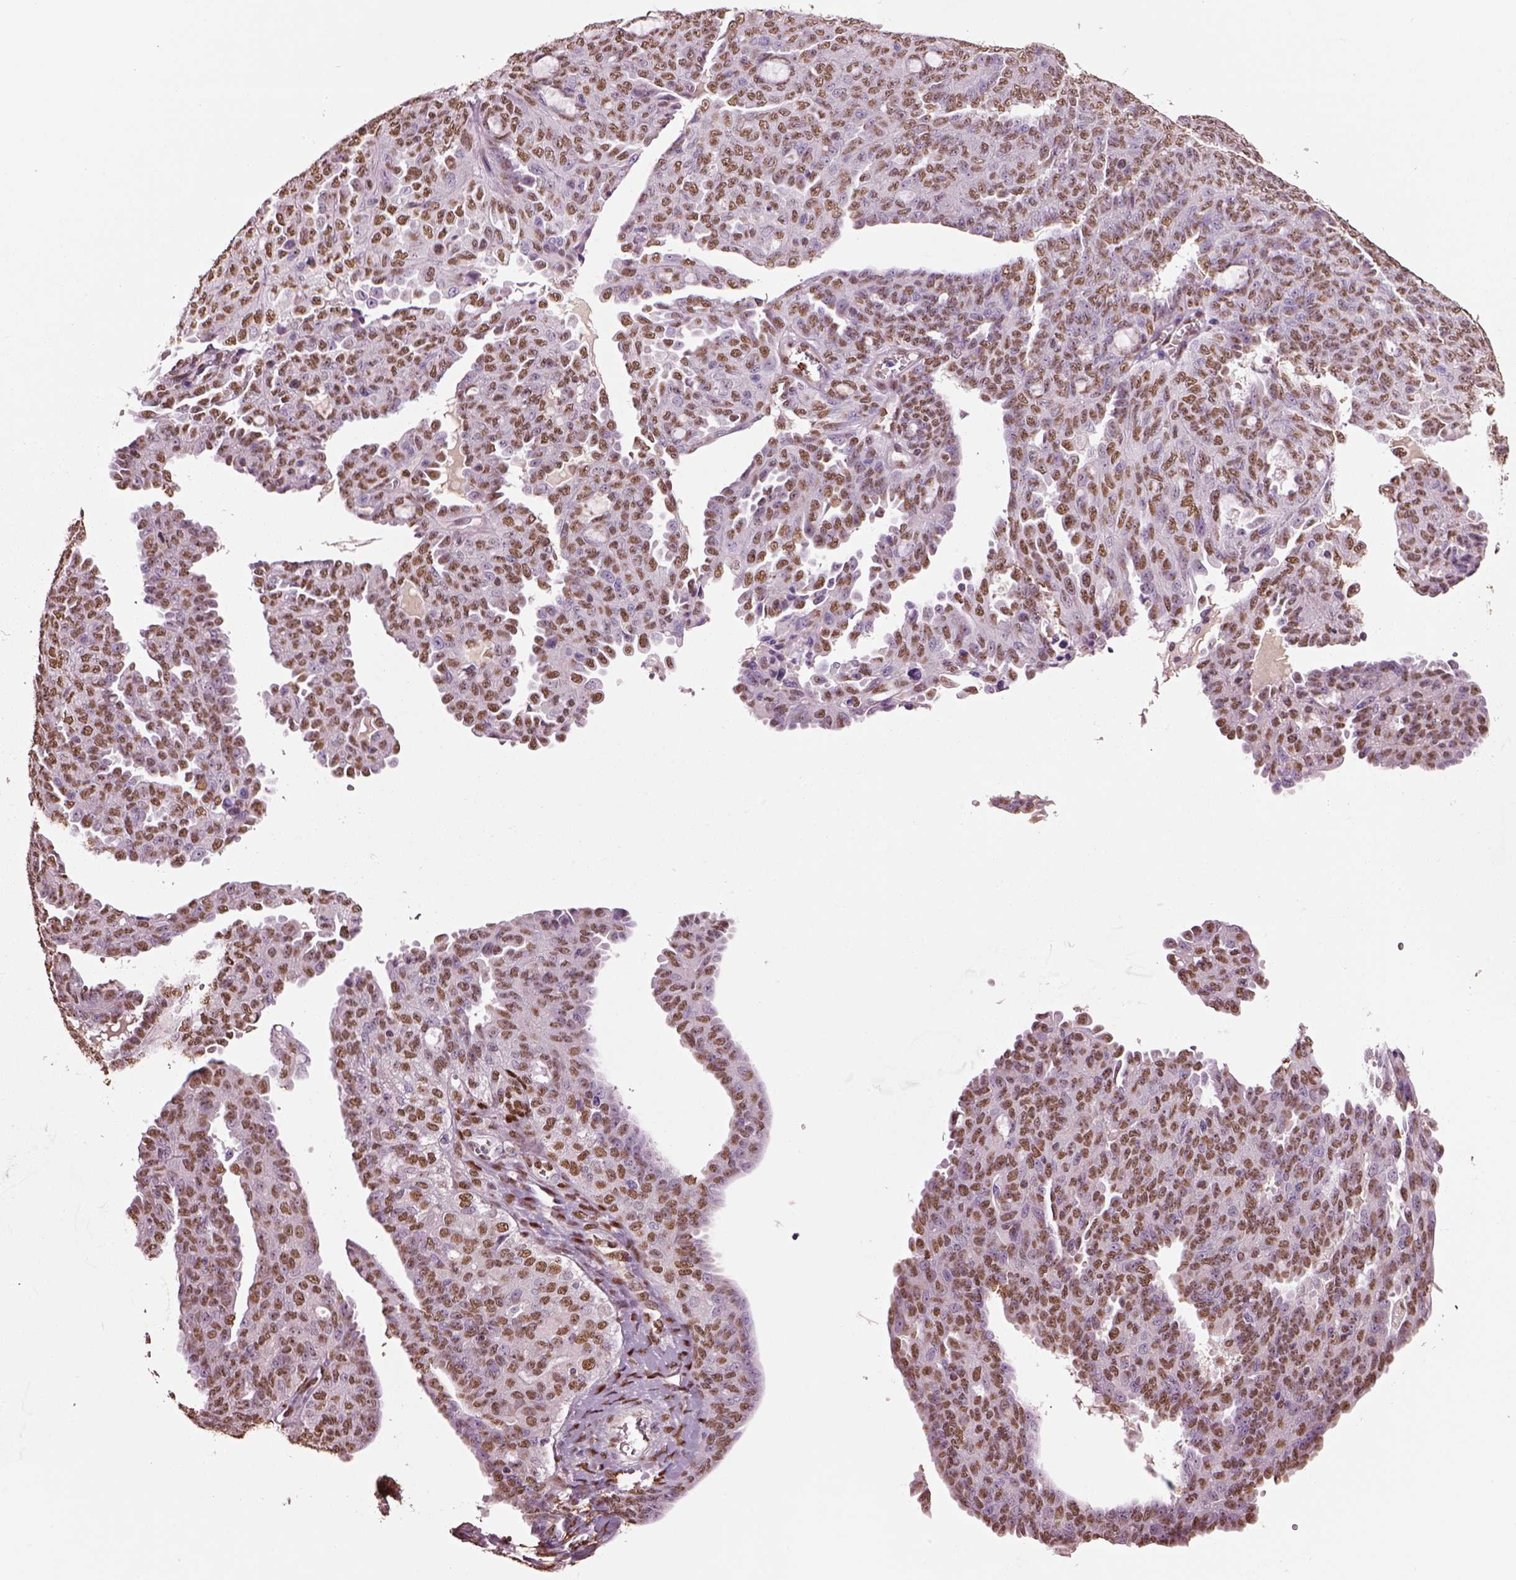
{"staining": {"intensity": "moderate", "quantity": ">75%", "location": "nuclear"}, "tissue": "ovarian cancer", "cell_type": "Tumor cells", "image_type": "cancer", "snomed": [{"axis": "morphology", "description": "Cystadenocarcinoma, serous, NOS"}, {"axis": "topography", "description": "Ovary"}], "caption": "This is an image of immunohistochemistry (IHC) staining of ovarian cancer, which shows moderate staining in the nuclear of tumor cells.", "gene": "DDX3X", "patient": {"sex": "female", "age": 71}}